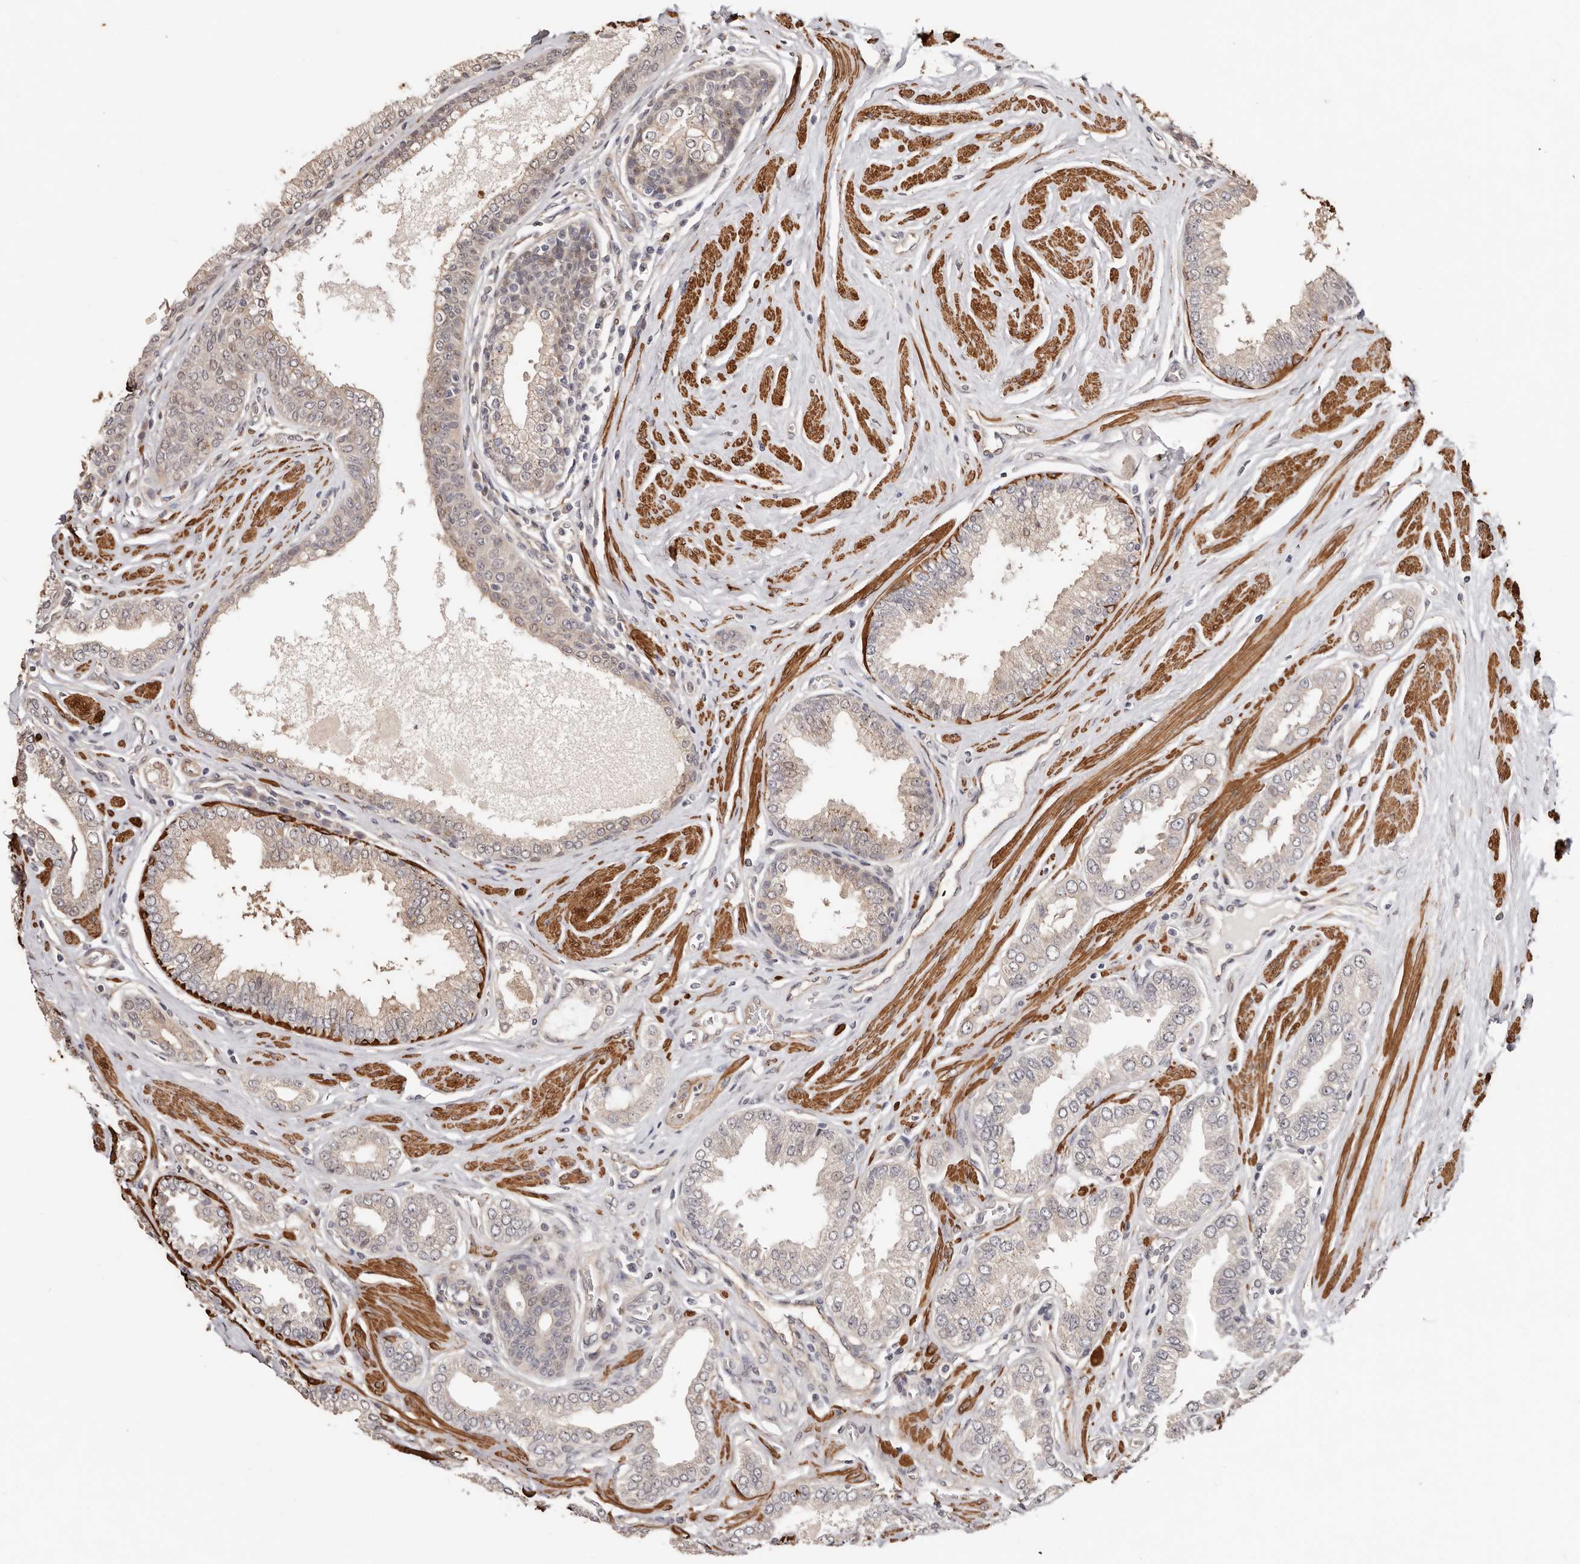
{"staining": {"intensity": "negative", "quantity": "none", "location": "none"}, "tissue": "prostate cancer", "cell_type": "Tumor cells", "image_type": "cancer", "snomed": [{"axis": "morphology", "description": "Adenocarcinoma, Low grade"}, {"axis": "topography", "description": "Prostate"}], "caption": "IHC photomicrograph of prostate cancer stained for a protein (brown), which displays no staining in tumor cells.", "gene": "TRIP13", "patient": {"sex": "male", "age": 63}}